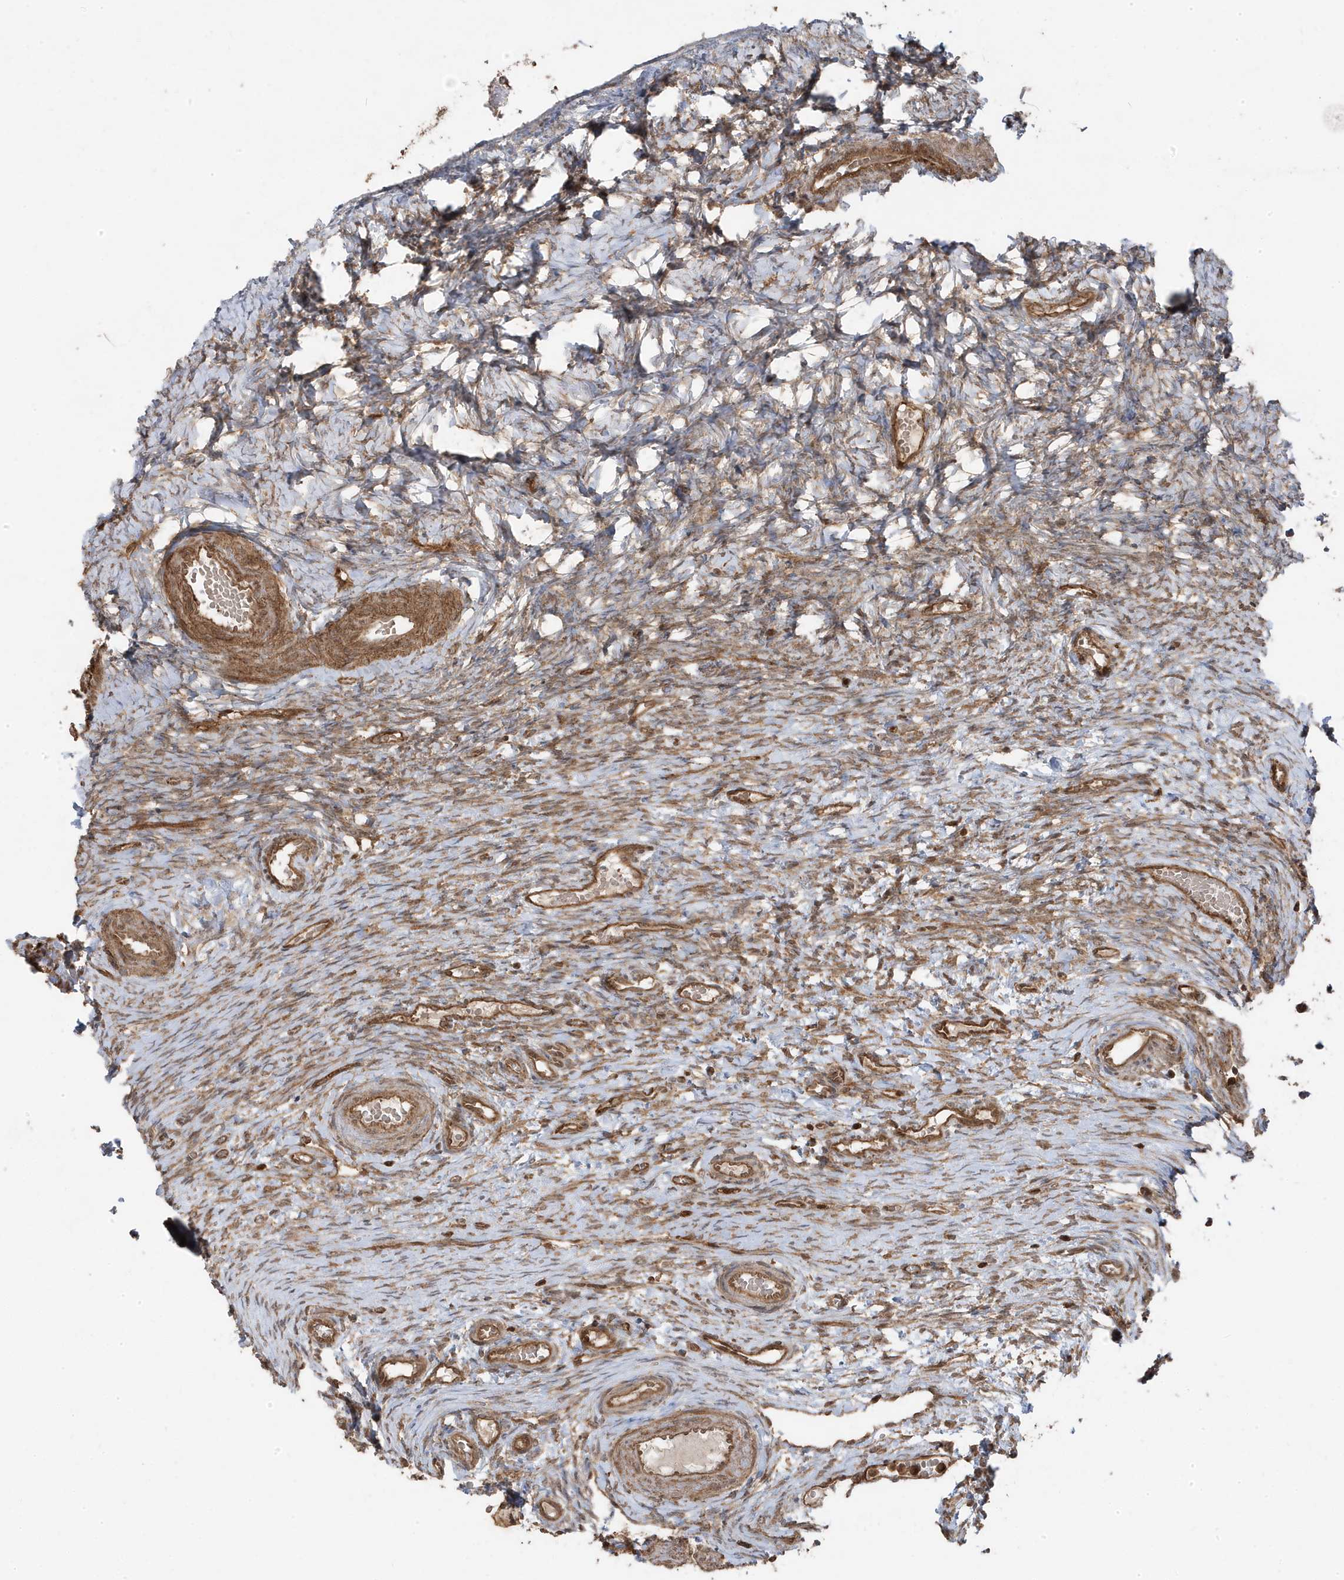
{"staining": {"intensity": "weak", "quantity": "25%-75%", "location": "cytoplasmic/membranous"}, "tissue": "ovary", "cell_type": "Ovarian stroma cells", "image_type": "normal", "snomed": [{"axis": "morphology", "description": "Adenocarcinoma, NOS"}, {"axis": "topography", "description": "Endometrium"}], "caption": "Protein expression analysis of benign ovary reveals weak cytoplasmic/membranous staining in approximately 25%-75% of ovarian stroma cells. (DAB IHC, brown staining for protein, blue staining for nuclei).", "gene": "ASAP1", "patient": {"sex": "female", "age": 32}}